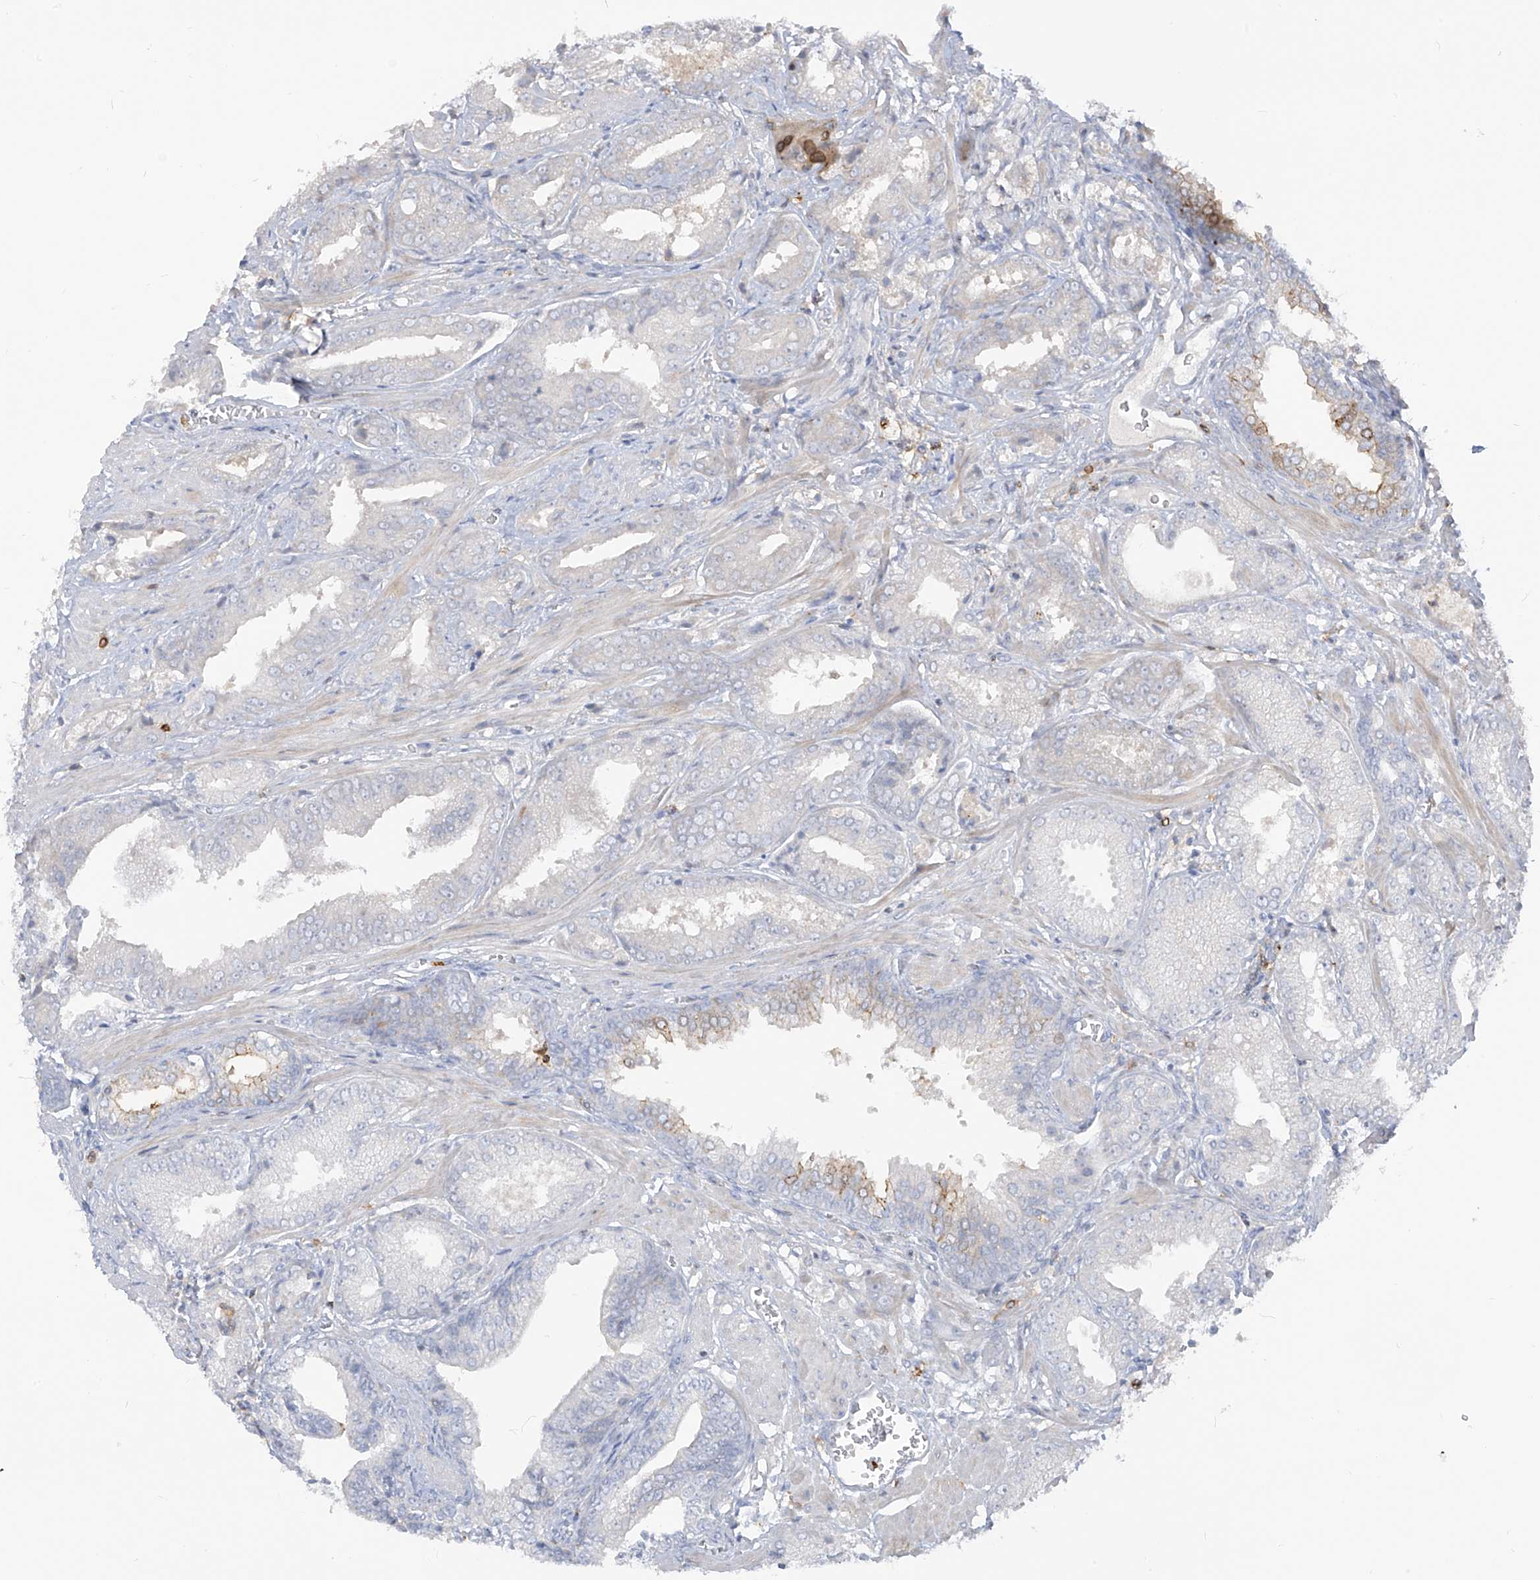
{"staining": {"intensity": "negative", "quantity": "none", "location": "none"}, "tissue": "prostate cancer", "cell_type": "Tumor cells", "image_type": "cancer", "snomed": [{"axis": "morphology", "description": "Adenocarcinoma, Low grade"}, {"axis": "topography", "description": "Prostate"}], "caption": "Immunohistochemistry photomicrograph of neoplastic tissue: adenocarcinoma (low-grade) (prostate) stained with DAB reveals no significant protein expression in tumor cells. The staining was performed using DAB to visualize the protein expression in brown, while the nuclei were stained in blue with hematoxylin (Magnification: 20x).", "gene": "NOTO", "patient": {"sex": "male", "age": 67}}